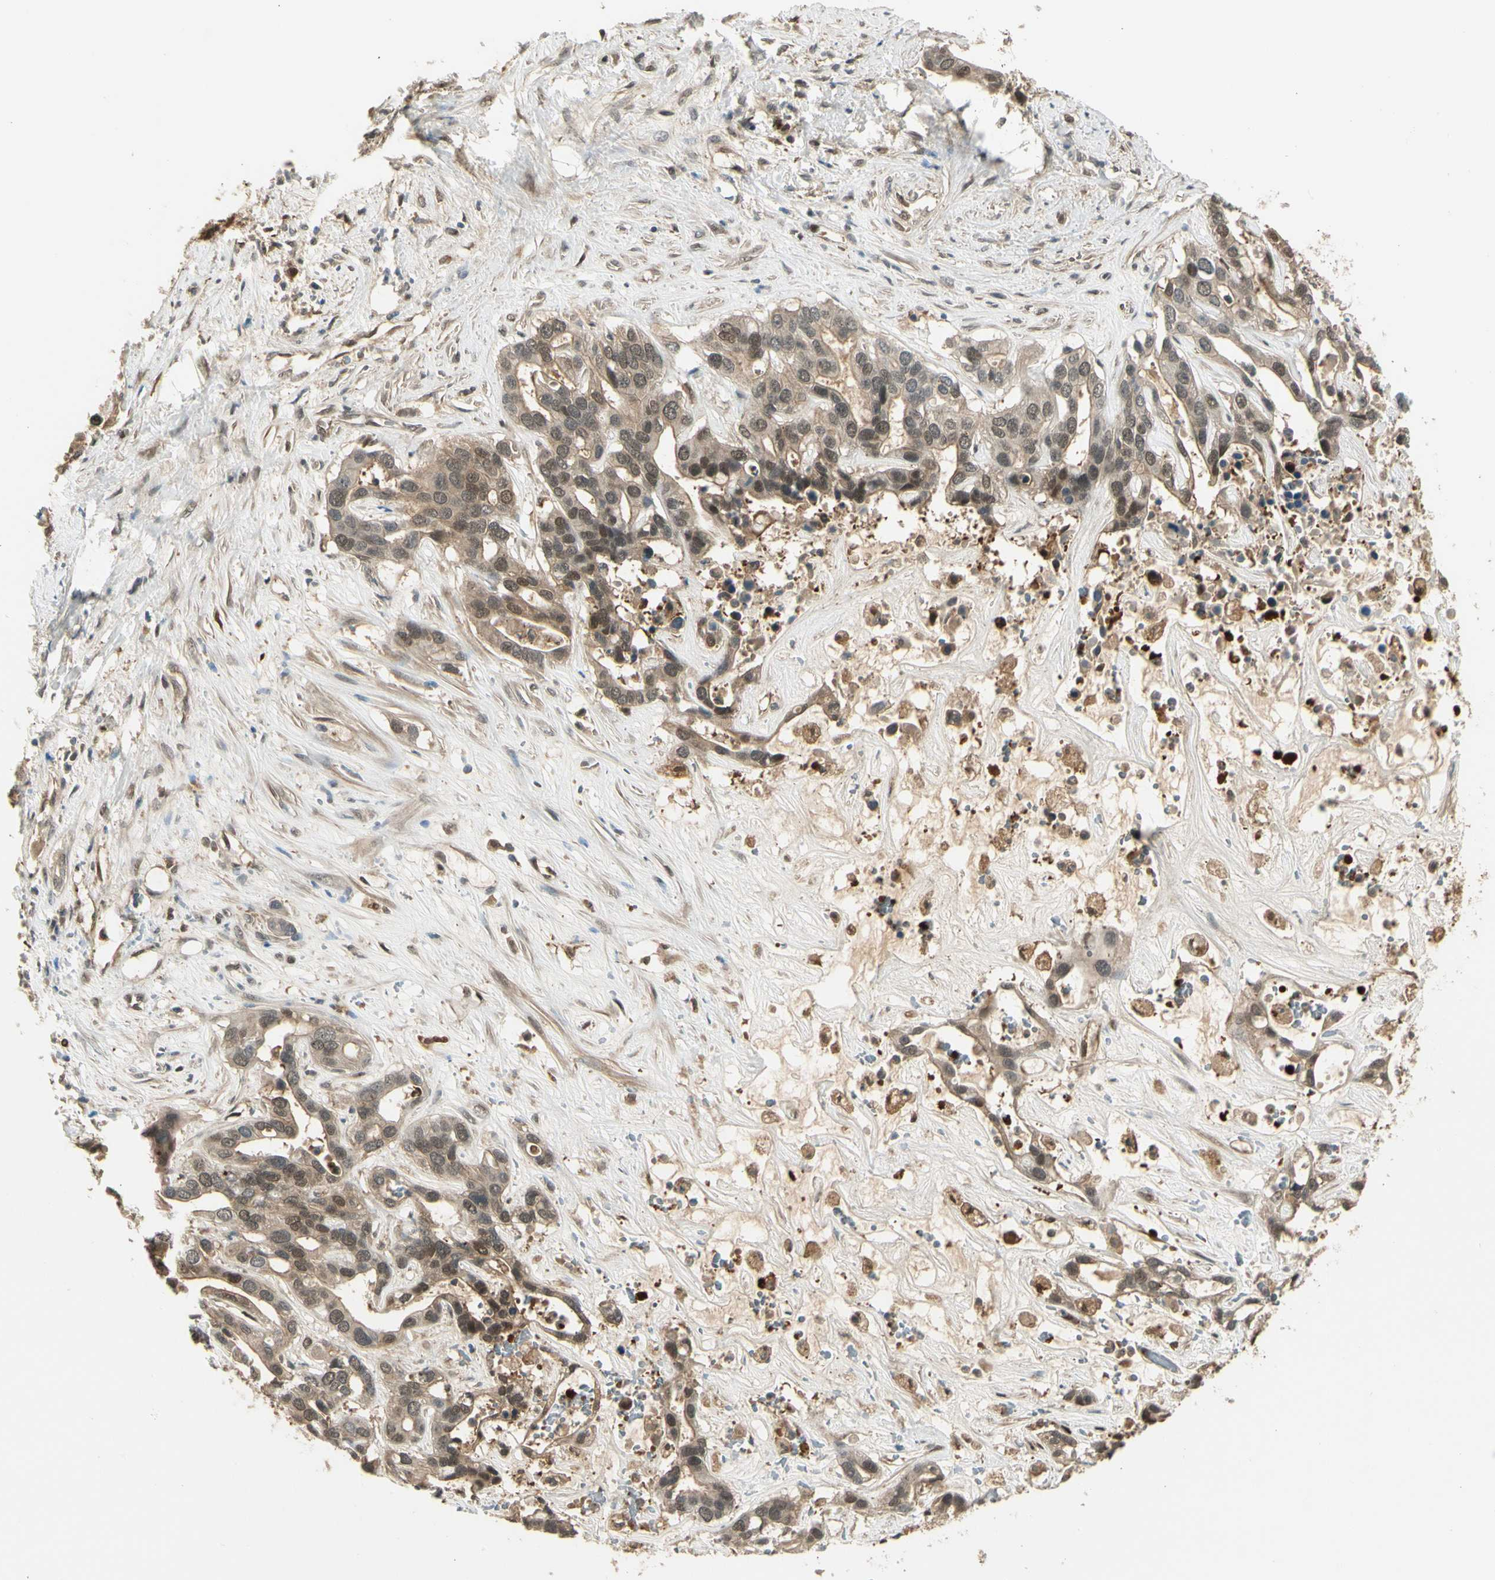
{"staining": {"intensity": "moderate", "quantity": ">75%", "location": "cytoplasmic/membranous,nuclear"}, "tissue": "liver cancer", "cell_type": "Tumor cells", "image_type": "cancer", "snomed": [{"axis": "morphology", "description": "Cholangiocarcinoma"}, {"axis": "topography", "description": "Liver"}], "caption": "DAB (3,3'-diaminobenzidine) immunohistochemical staining of liver cancer shows moderate cytoplasmic/membranous and nuclear protein expression in about >75% of tumor cells.", "gene": "SERPINB6", "patient": {"sex": "female", "age": 65}}